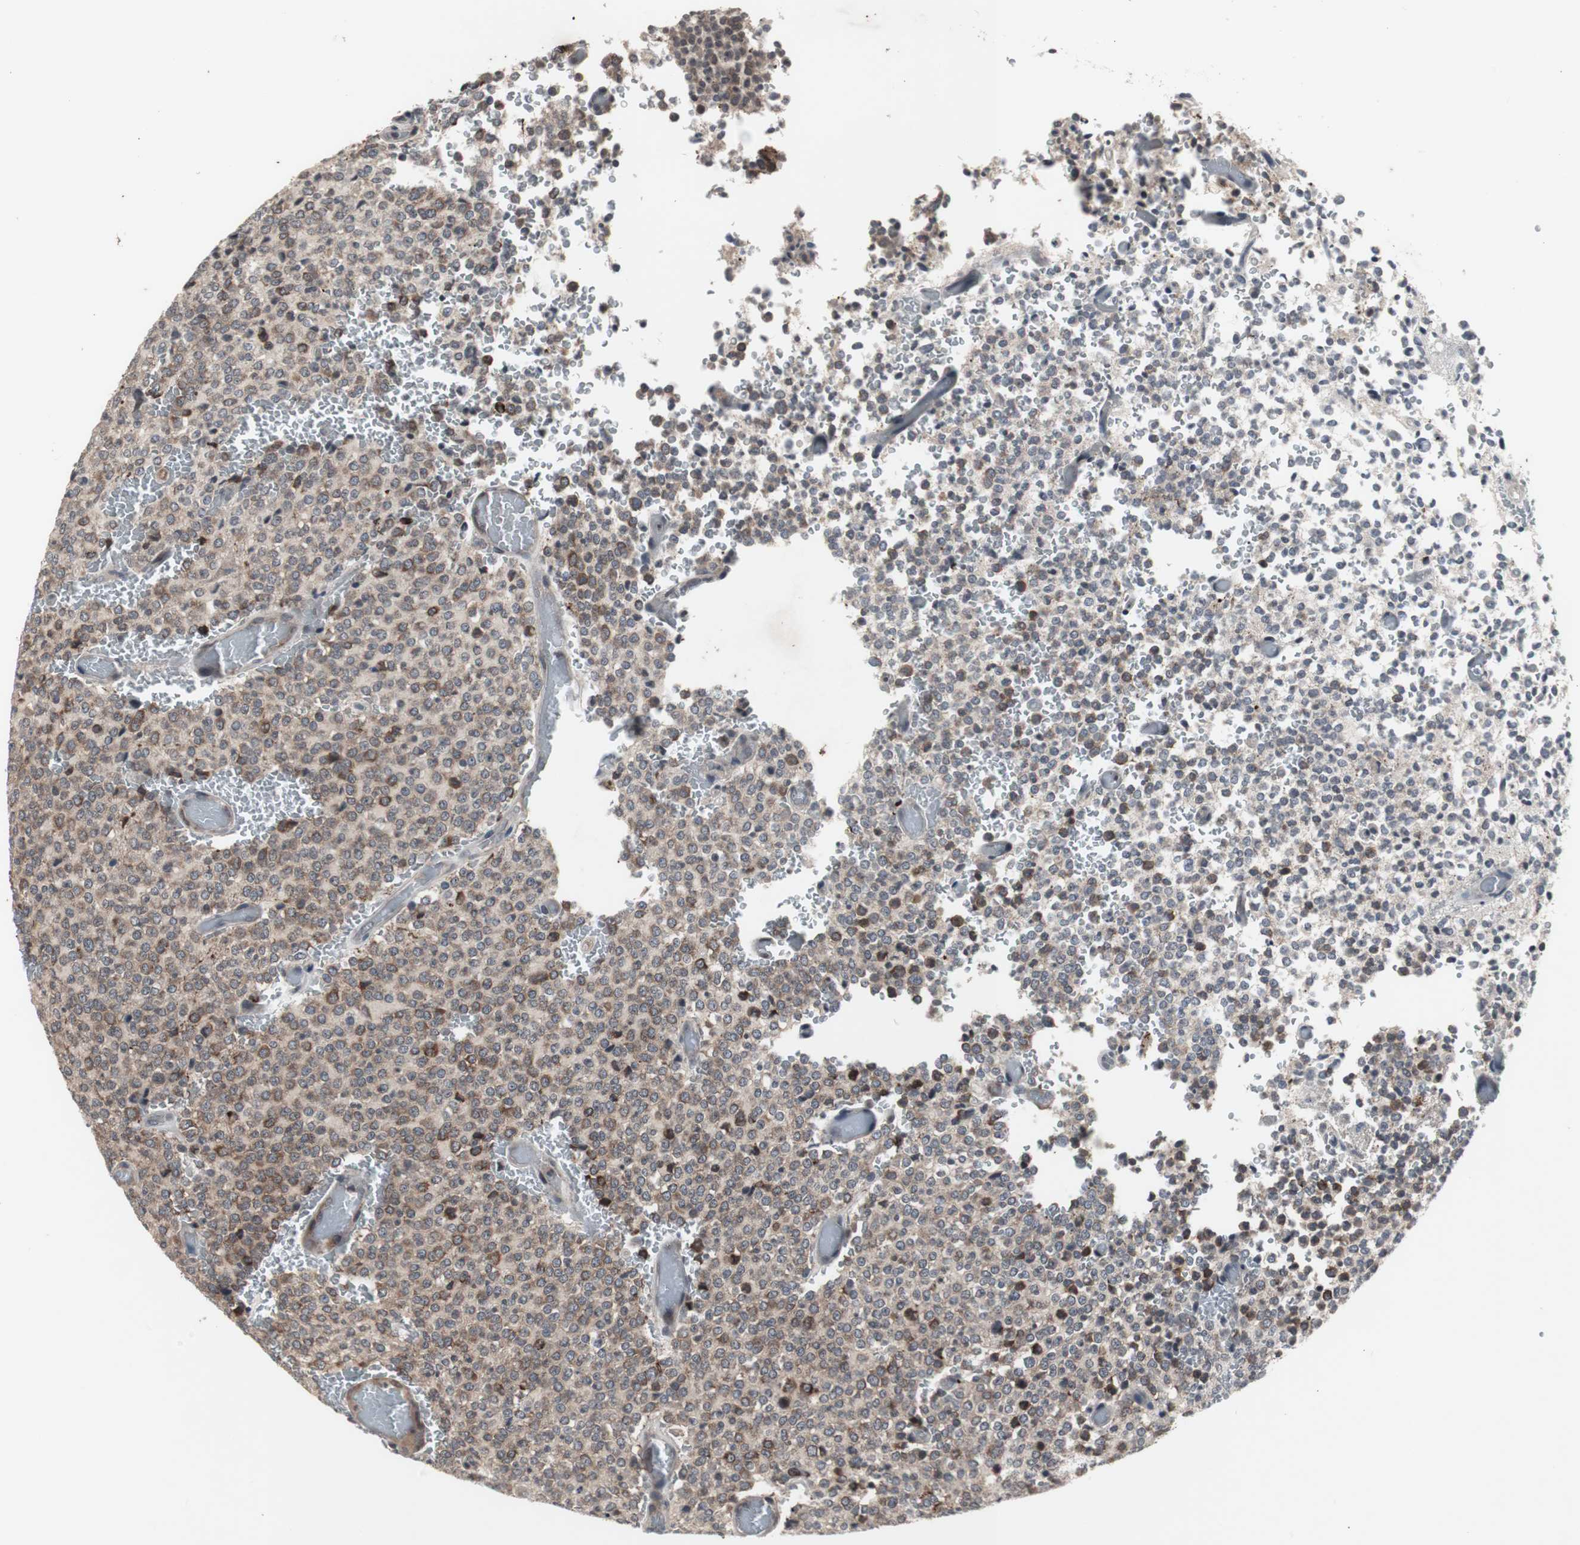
{"staining": {"intensity": "weak", "quantity": ">75%", "location": "cytoplasmic/membranous"}, "tissue": "glioma", "cell_type": "Tumor cells", "image_type": "cancer", "snomed": [{"axis": "morphology", "description": "Glioma, malignant, High grade"}, {"axis": "topography", "description": "pancreas cauda"}], "caption": "High-magnification brightfield microscopy of glioma stained with DAB (3,3'-diaminobenzidine) (brown) and counterstained with hematoxylin (blue). tumor cells exhibit weak cytoplasmic/membranous positivity is identified in approximately>75% of cells.", "gene": "CRADD", "patient": {"sex": "male", "age": 60}}